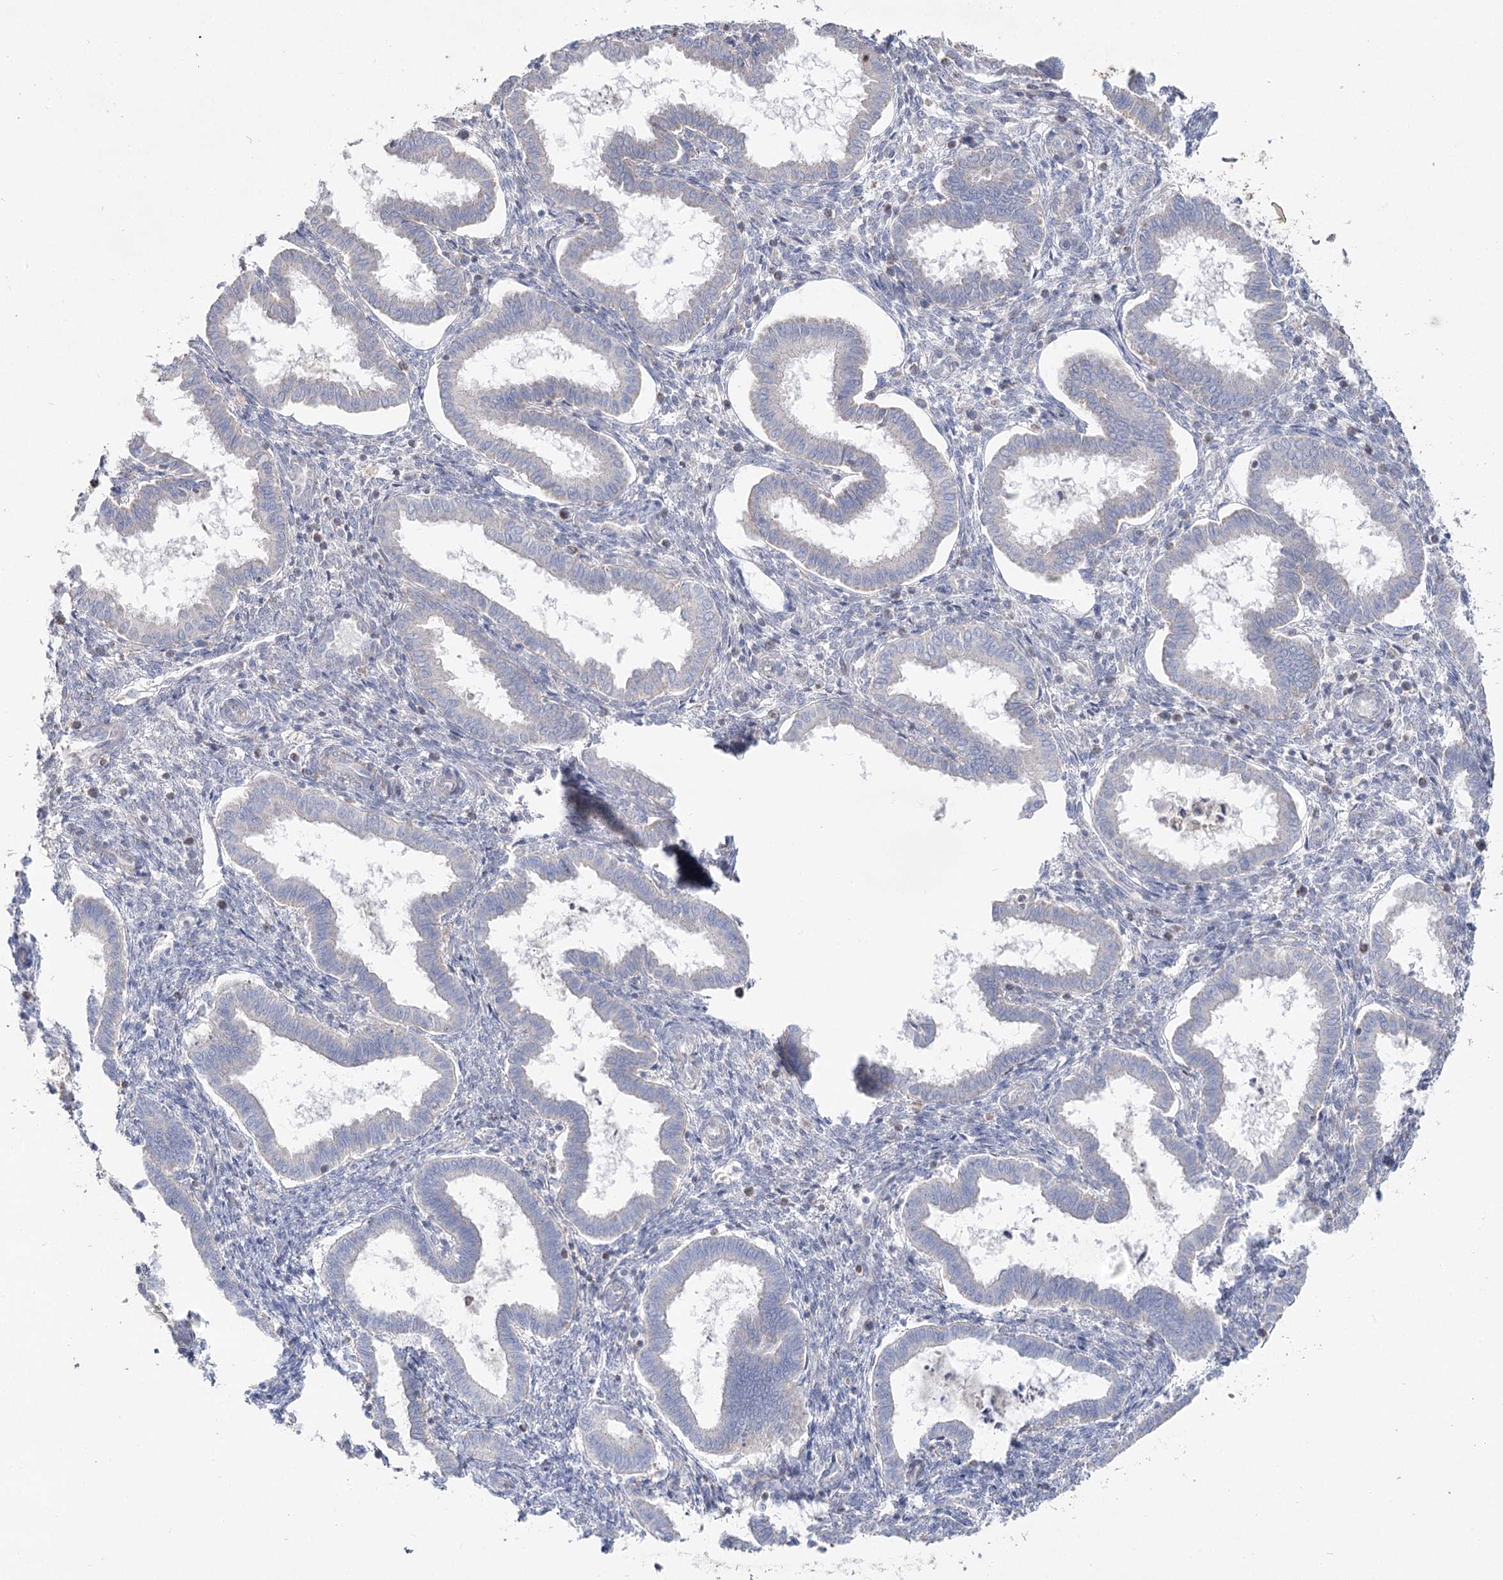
{"staining": {"intensity": "negative", "quantity": "none", "location": "none"}, "tissue": "endometrium", "cell_type": "Cells in endometrial stroma", "image_type": "normal", "snomed": [{"axis": "morphology", "description": "Normal tissue, NOS"}, {"axis": "topography", "description": "Endometrium"}], "caption": "Photomicrograph shows no significant protein staining in cells in endometrial stroma of unremarkable endometrium.", "gene": "TMEM187", "patient": {"sex": "female", "age": 24}}